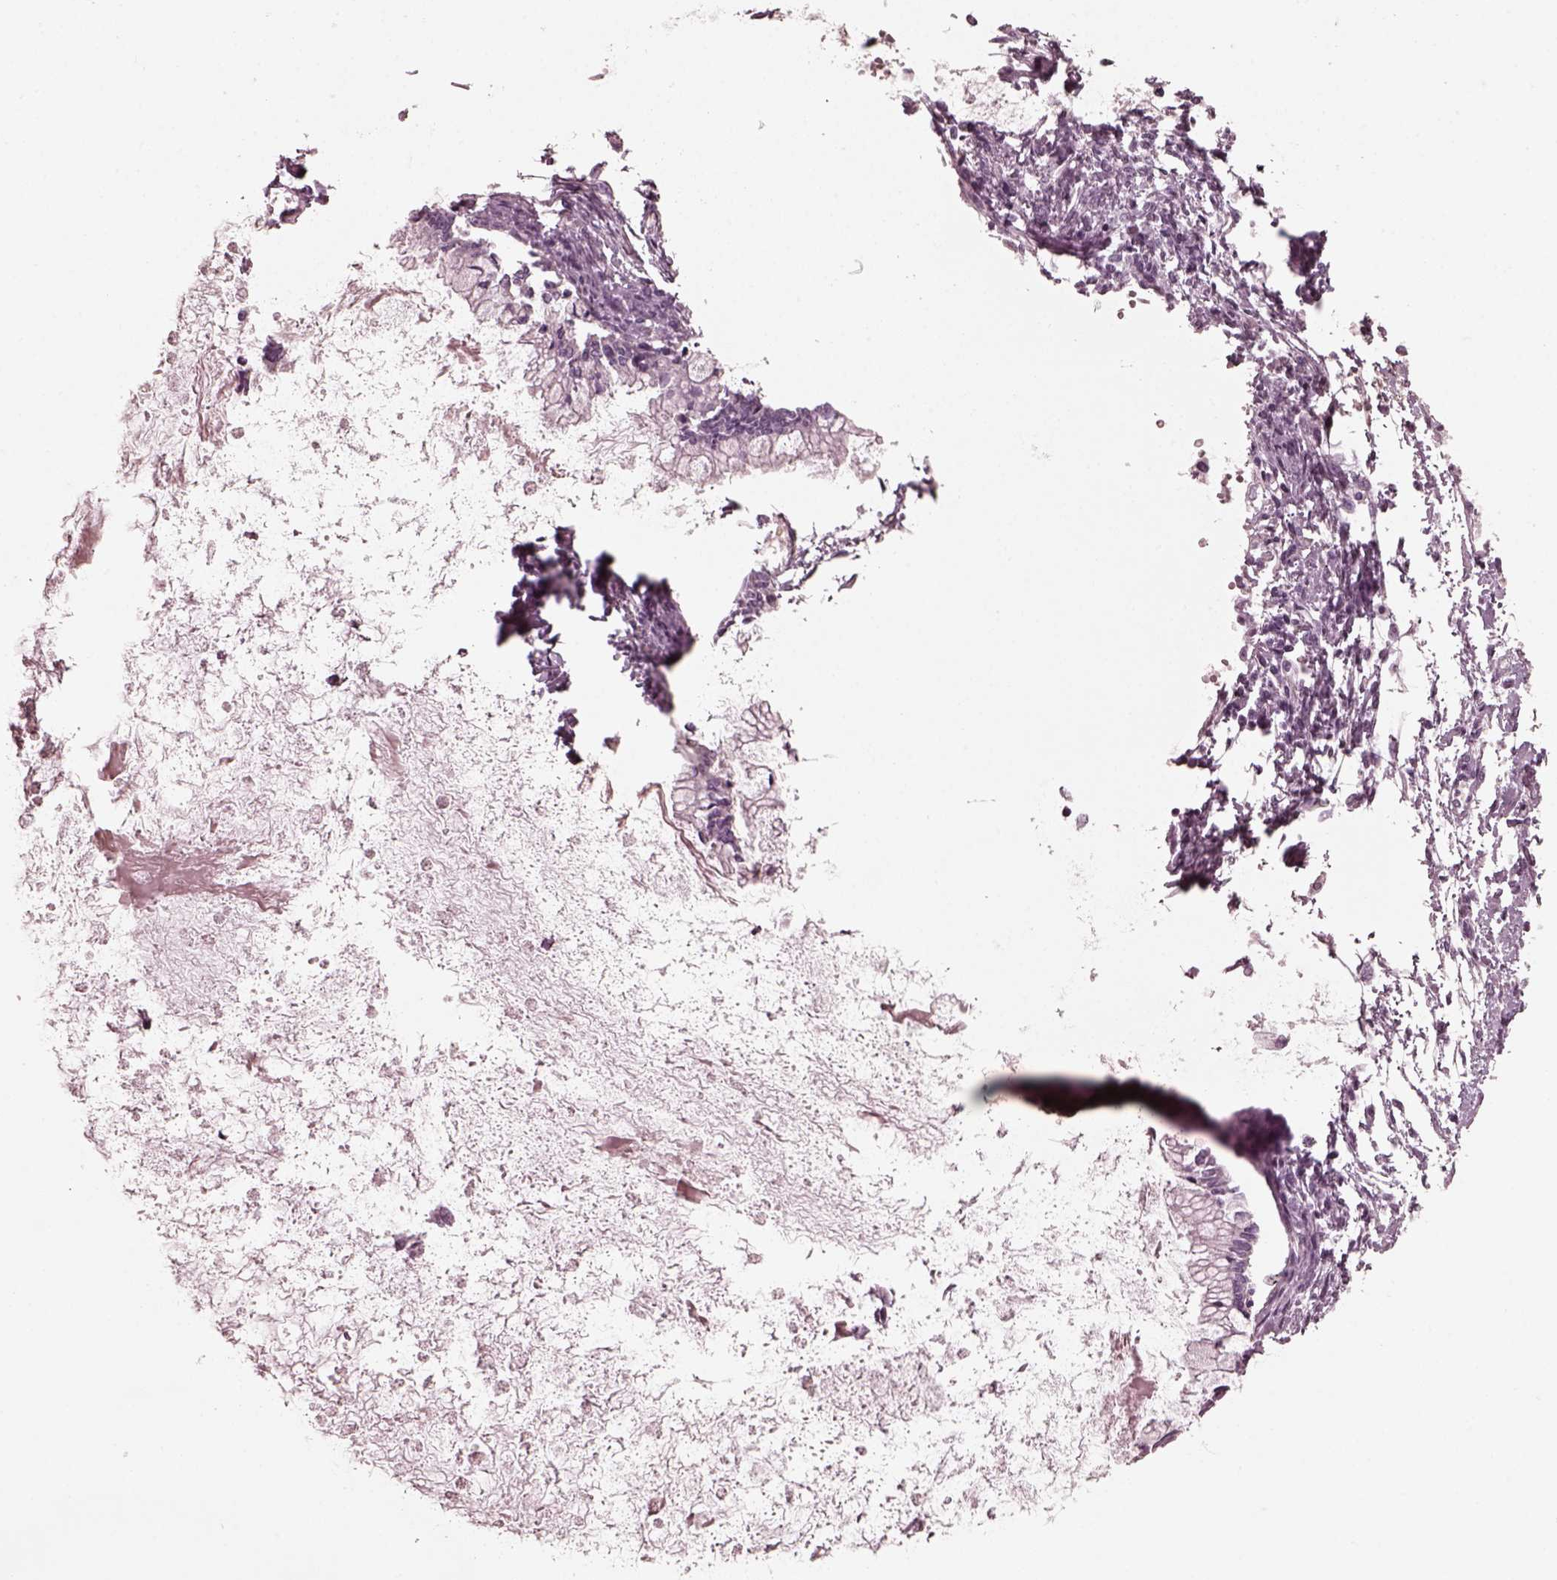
{"staining": {"intensity": "negative", "quantity": "none", "location": "none"}, "tissue": "ovarian cancer", "cell_type": "Tumor cells", "image_type": "cancer", "snomed": [{"axis": "morphology", "description": "Cystadenocarcinoma, mucinous, NOS"}, {"axis": "topography", "description": "Ovary"}], "caption": "The micrograph exhibits no staining of tumor cells in ovarian cancer (mucinous cystadenocarcinoma).", "gene": "CGA", "patient": {"sex": "female", "age": 67}}